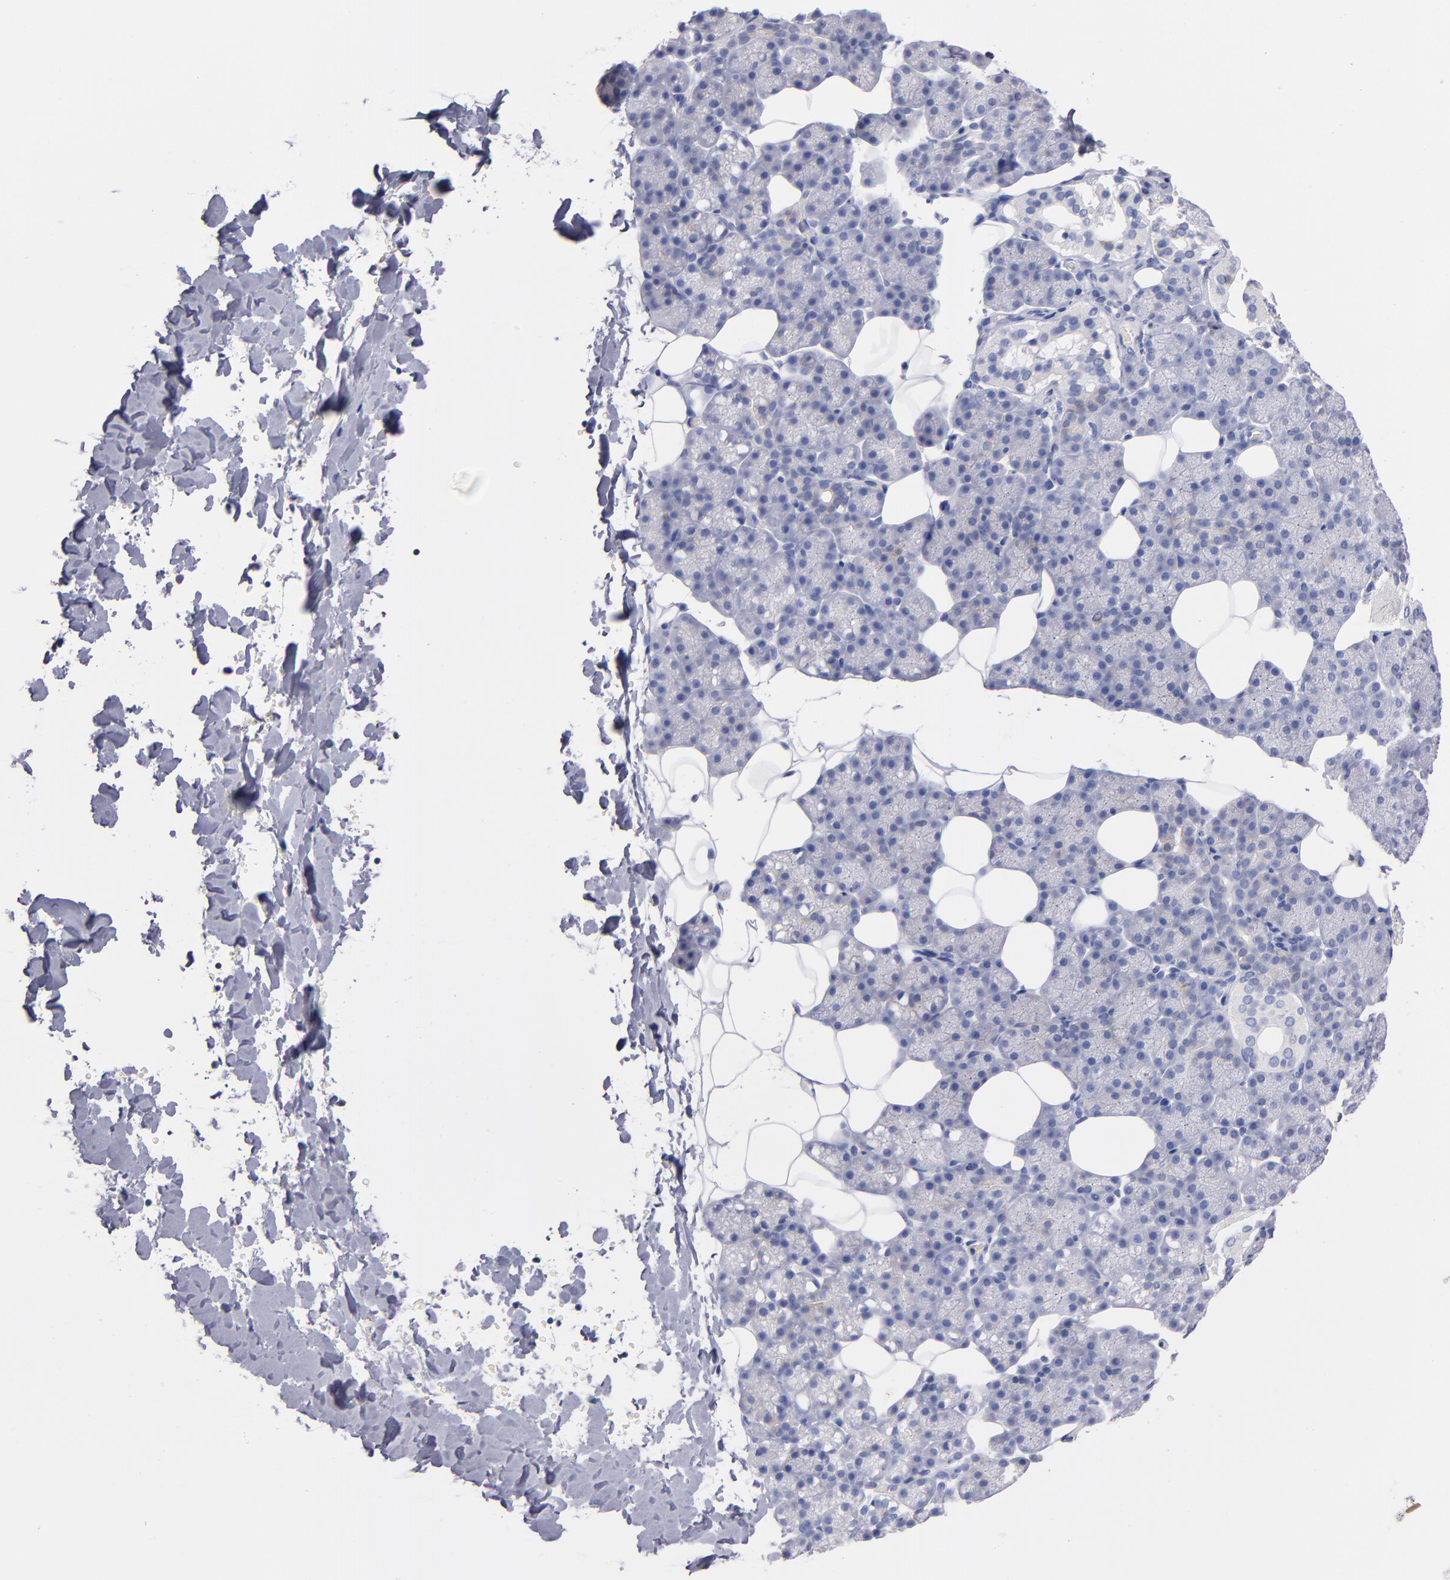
{"staining": {"intensity": "weak", "quantity": "<25%", "location": "cytoplasmic/membranous"}, "tissue": "salivary gland", "cell_type": "Glandular cells", "image_type": "normal", "snomed": [{"axis": "morphology", "description": "Normal tissue, NOS"}, {"axis": "topography", "description": "Lymph node"}, {"axis": "topography", "description": "Salivary gland"}], "caption": "Immunohistochemical staining of benign human salivary gland displays no significant positivity in glandular cells. (Immunohistochemistry, brightfield microscopy, high magnification).", "gene": "KIT", "patient": {"sex": "male", "age": 8}}